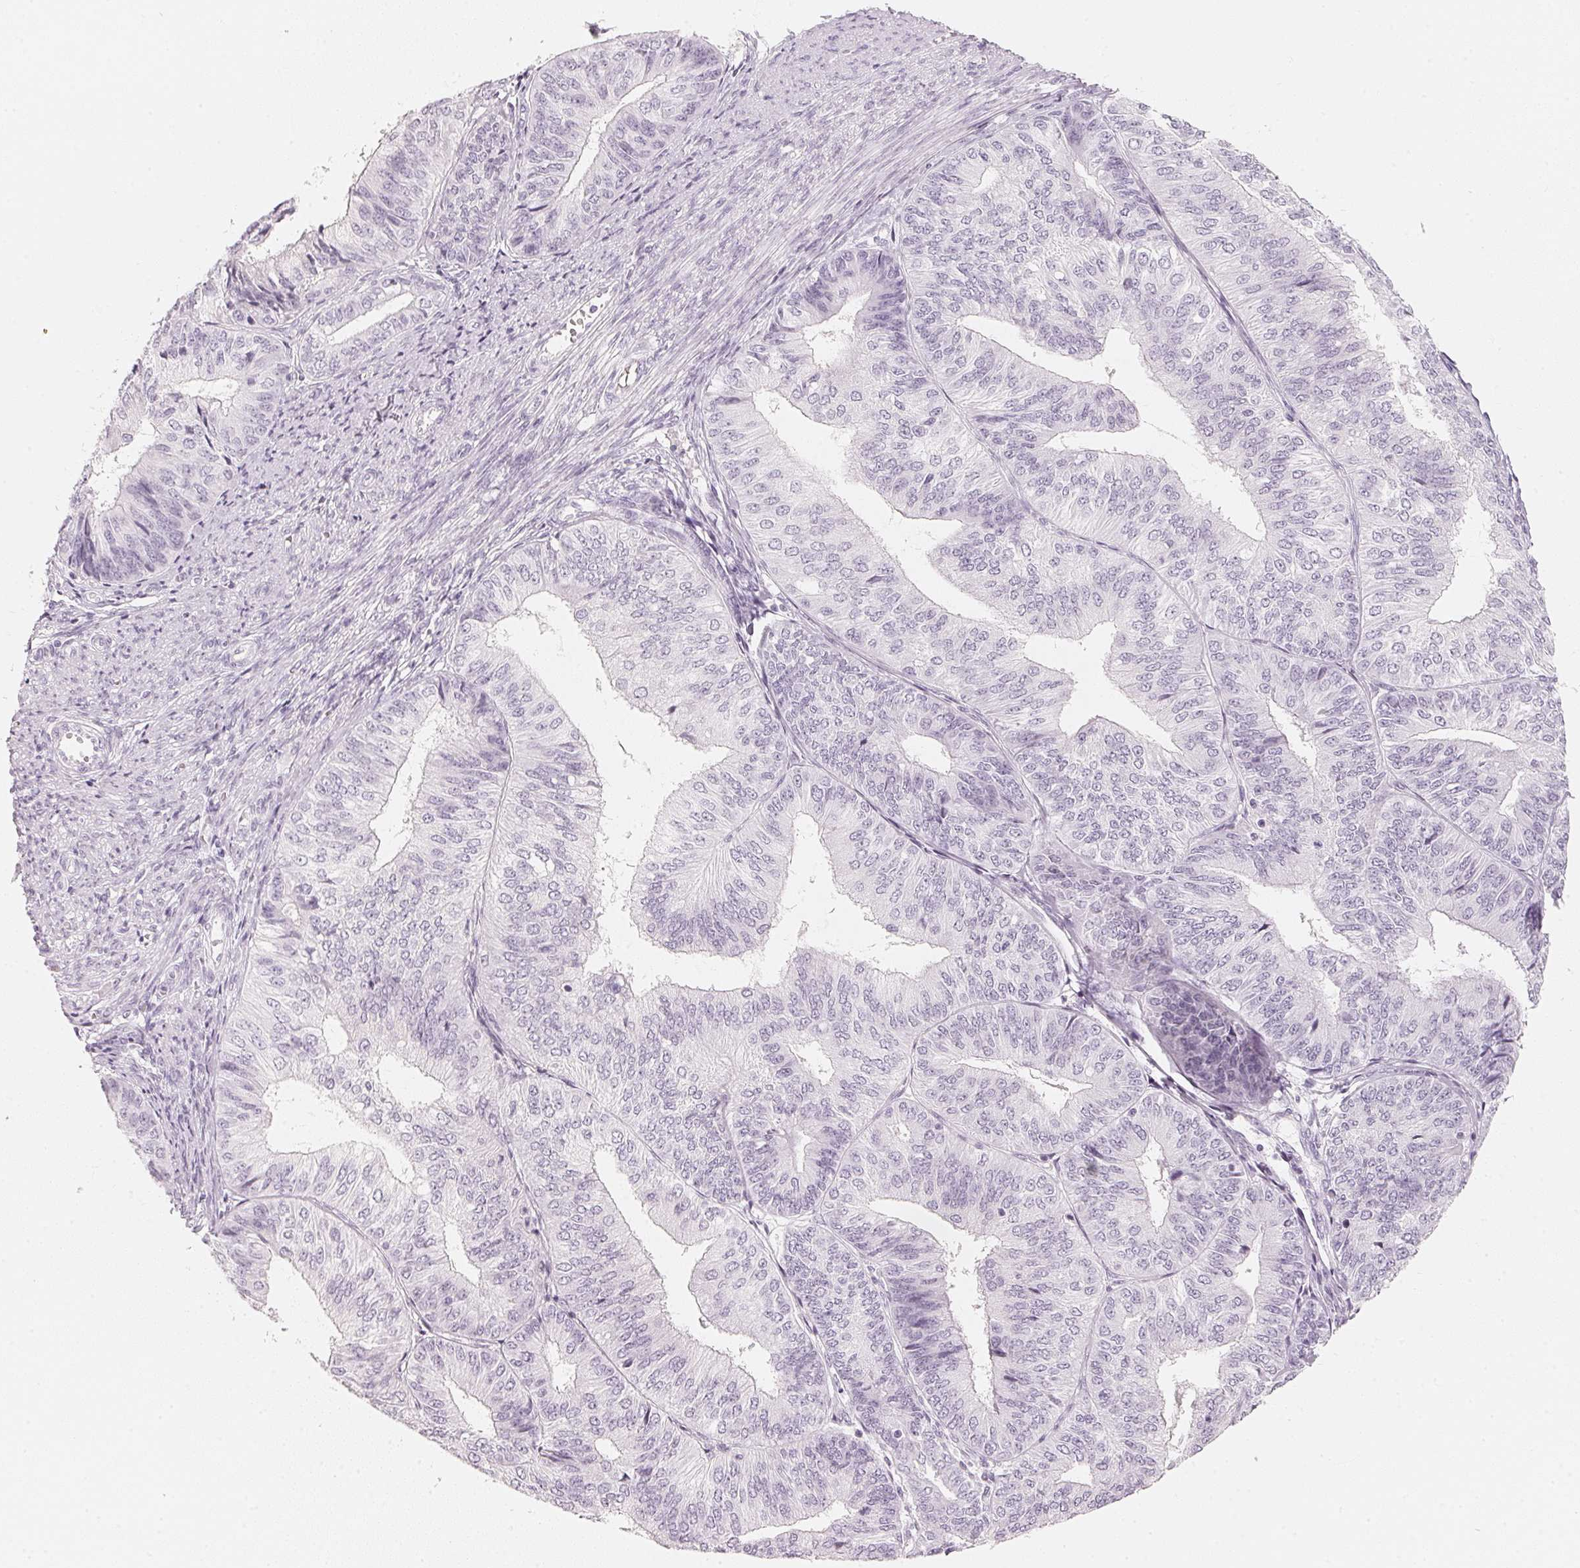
{"staining": {"intensity": "negative", "quantity": "none", "location": "none"}, "tissue": "endometrial cancer", "cell_type": "Tumor cells", "image_type": "cancer", "snomed": [{"axis": "morphology", "description": "Adenocarcinoma, NOS"}, {"axis": "topography", "description": "Endometrium"}], "caption": "Immunohistochemistry (IHC) histopathology image of human adenocarcinoma (endometrial) stained for a protein (brown), which displays no positivity in tumor cells. (DAB (3,3'-diaminobenzidine) IHC with hematoxylin counter stain).", "gene": "SLC22A8", "patient": {"sex": "female", "age": 58}}